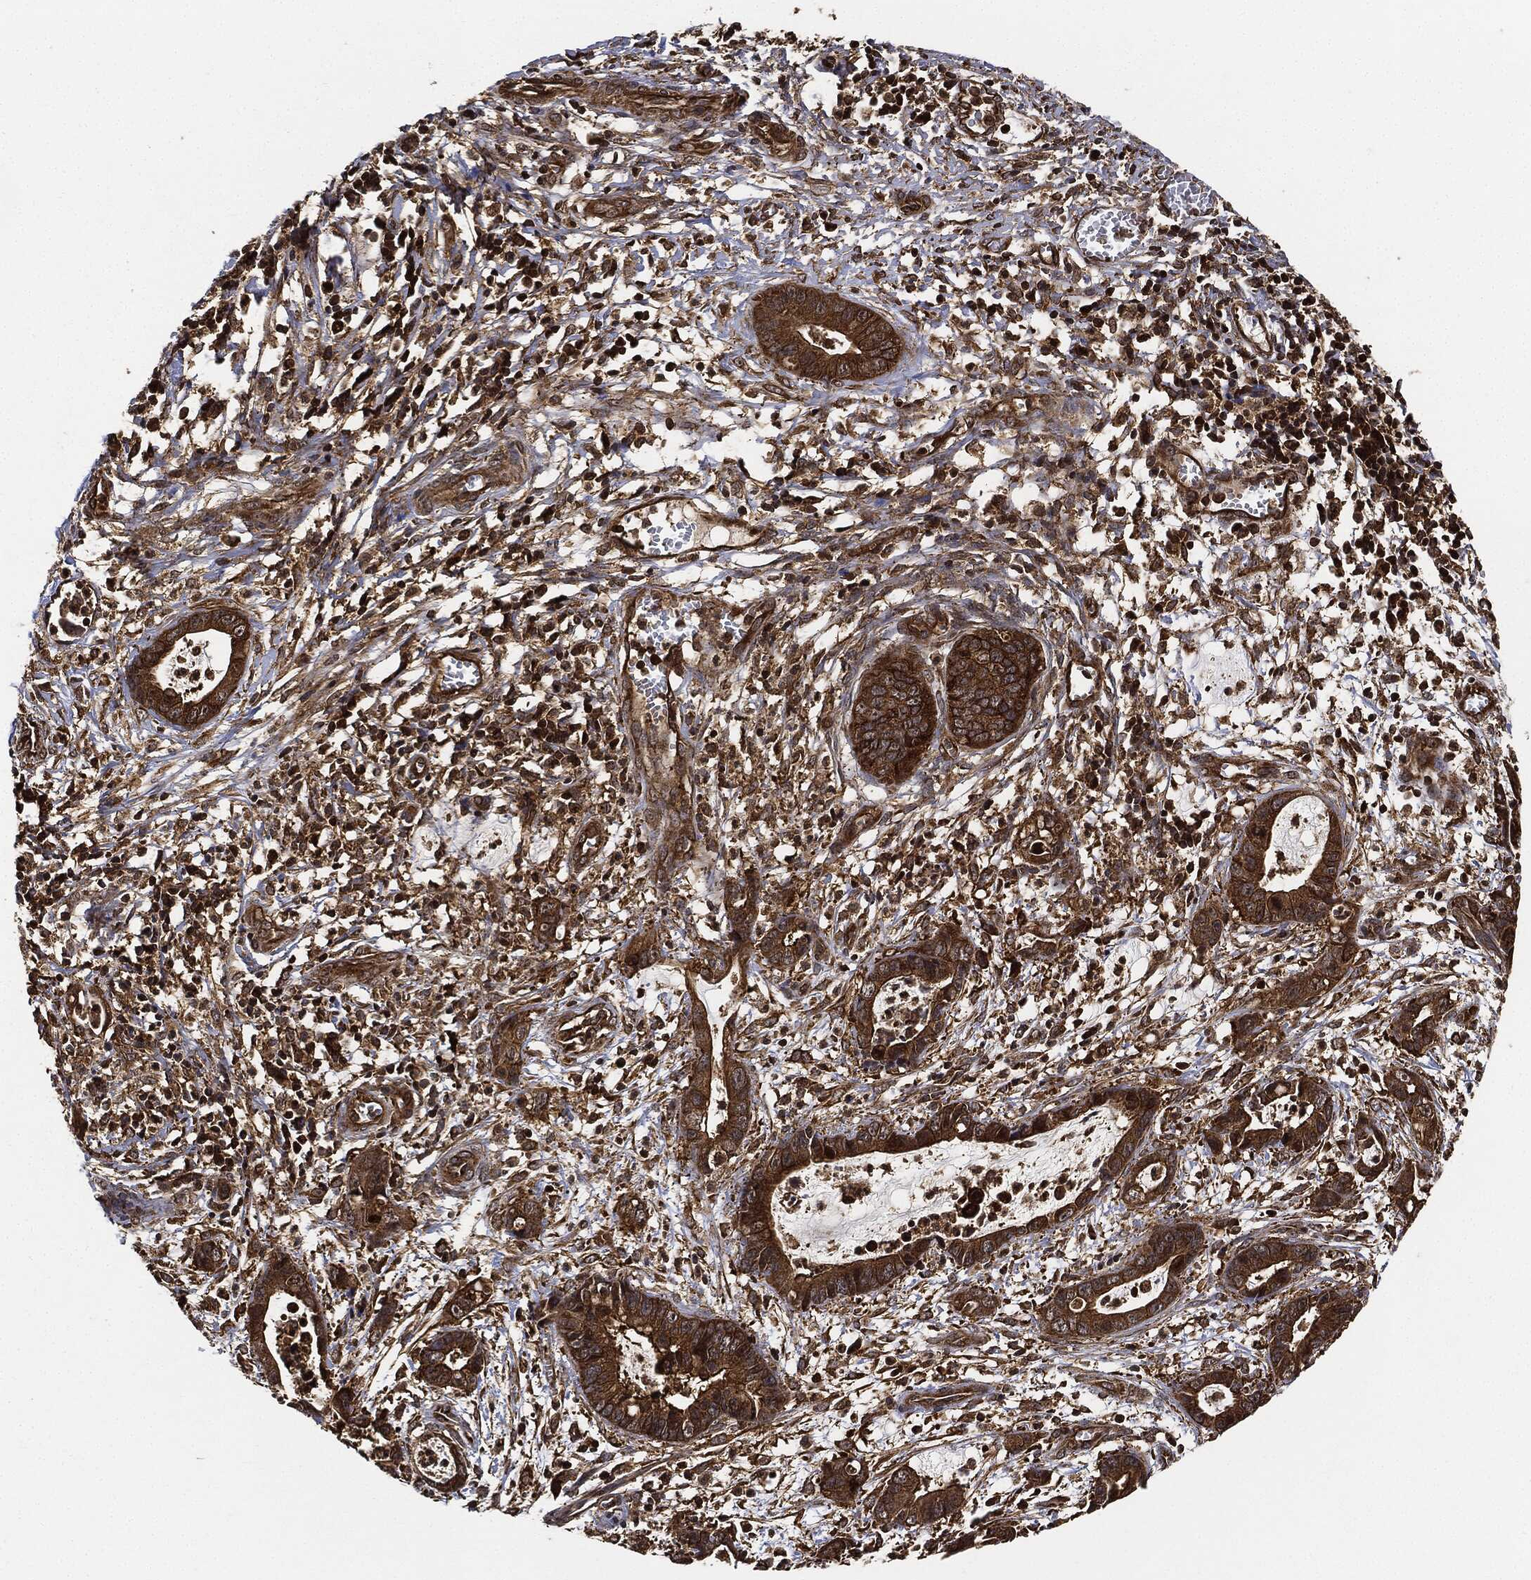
{"staining": {"intensity": "strong", "quantity": ">75%", "location": "cytoplasmic/membranous"}, "tissue": "cervical cancer", "cell_type": "Tumor cells", "image_type": "cancer", "snomed": [{"axis": "morphology", "description": "Adenocarcinoma, NOS"}, {"axis": "topography", "description": "Cervix"}], "caption": "Immunohistochemical staining of adenocarcinoma (cervical) reveals high levels of strong cytoplasmic/membranous protein positivity in about >75% of tumor cells.", "gene": "CEP290", "patient": {"sex": "female", "age": 44}}